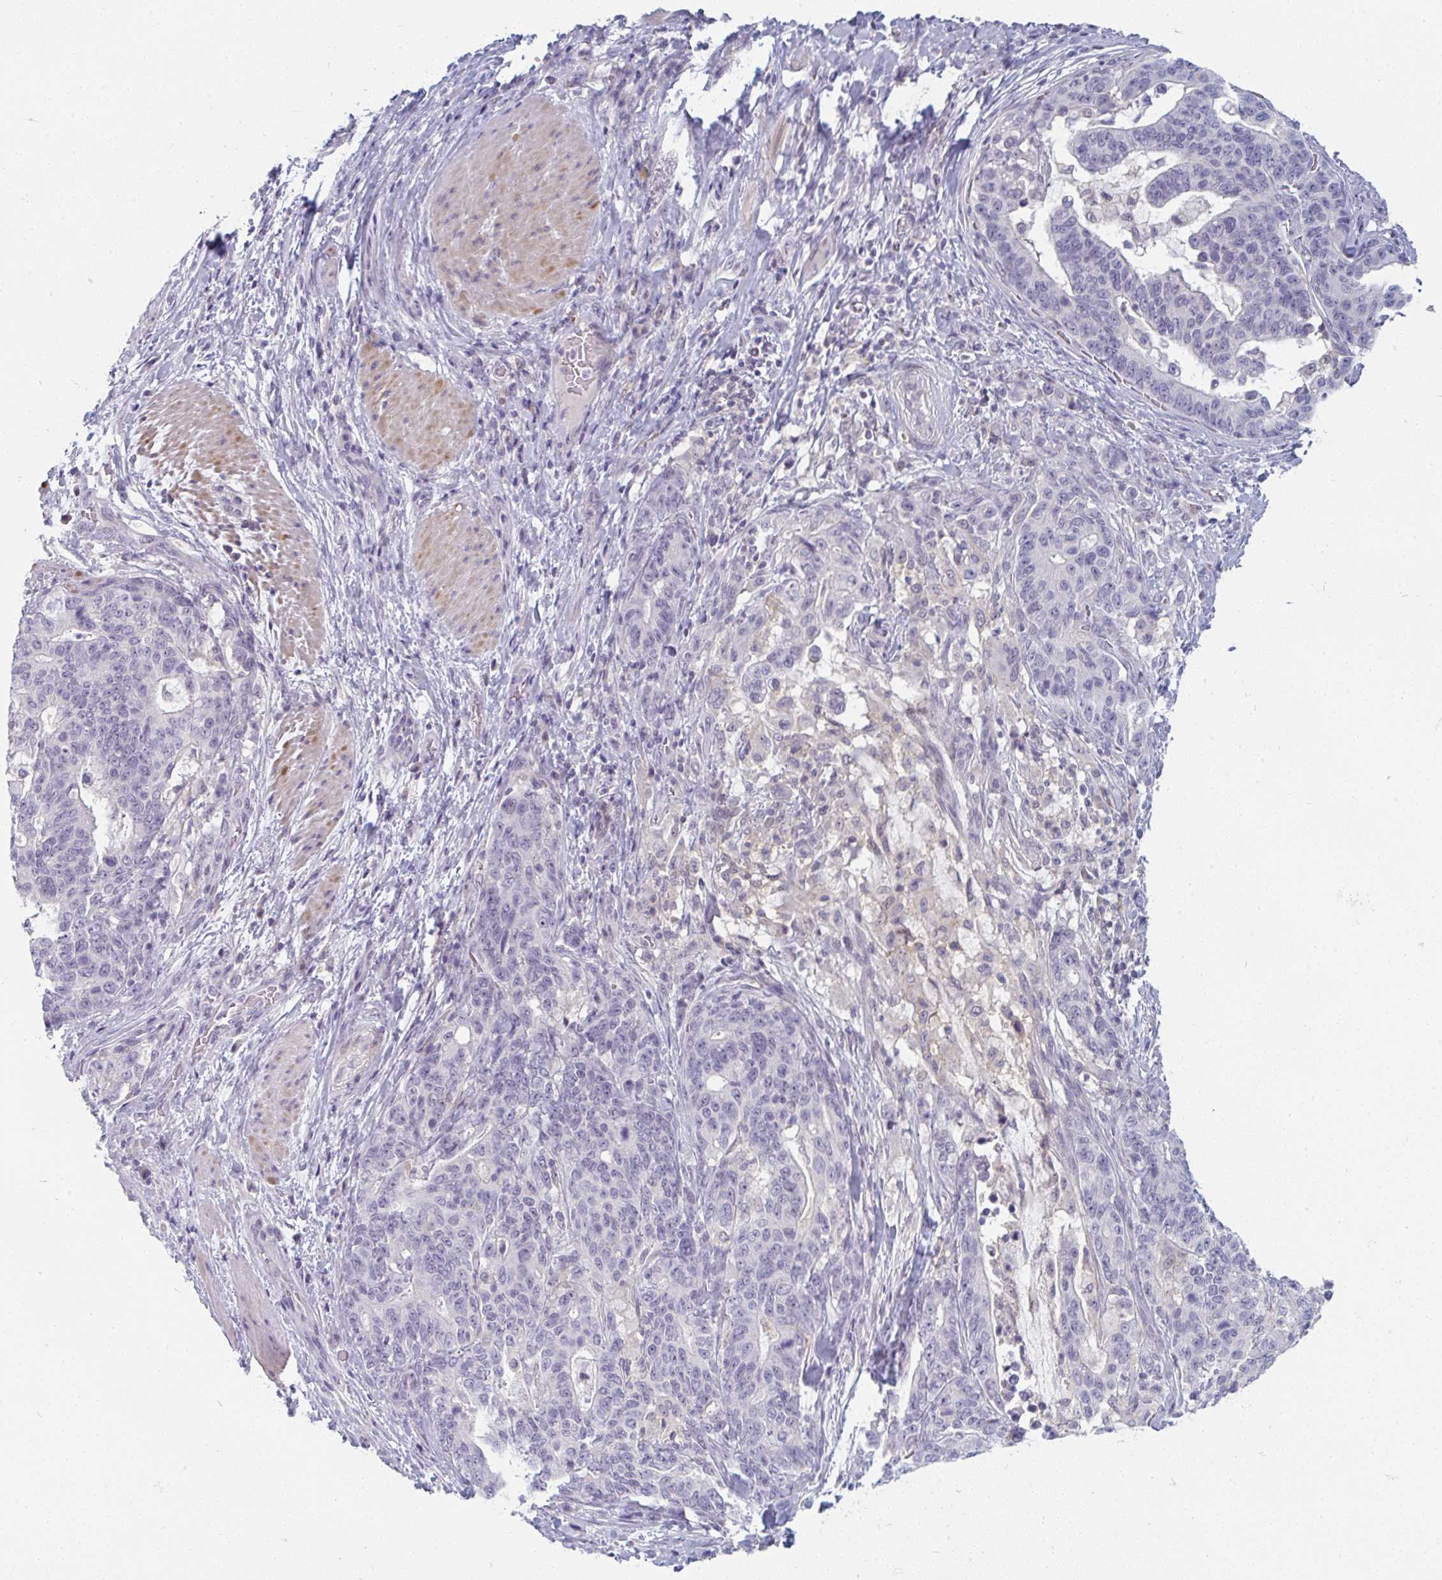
{"staining": {"intensity": "negative", "quantity": "none", "location": "none"}, "tissue": "stomach cancer", "cell_type": "Tumor cells", "image_type": "cancer", "snomed": [{"axis": "morphology", "description": "Normal tissue, NOS"}, {"axis": "morphology", "description": "Adenocarcinoma, NOS"}, {"axis": "topography", "description": "Stomach"}], "caption": "Tumor cells are negative for brown protein staining in adenocarcinoma (stomach).", "gene": "PPFIA4", "patient": {"sex": "female", "age": 64}}